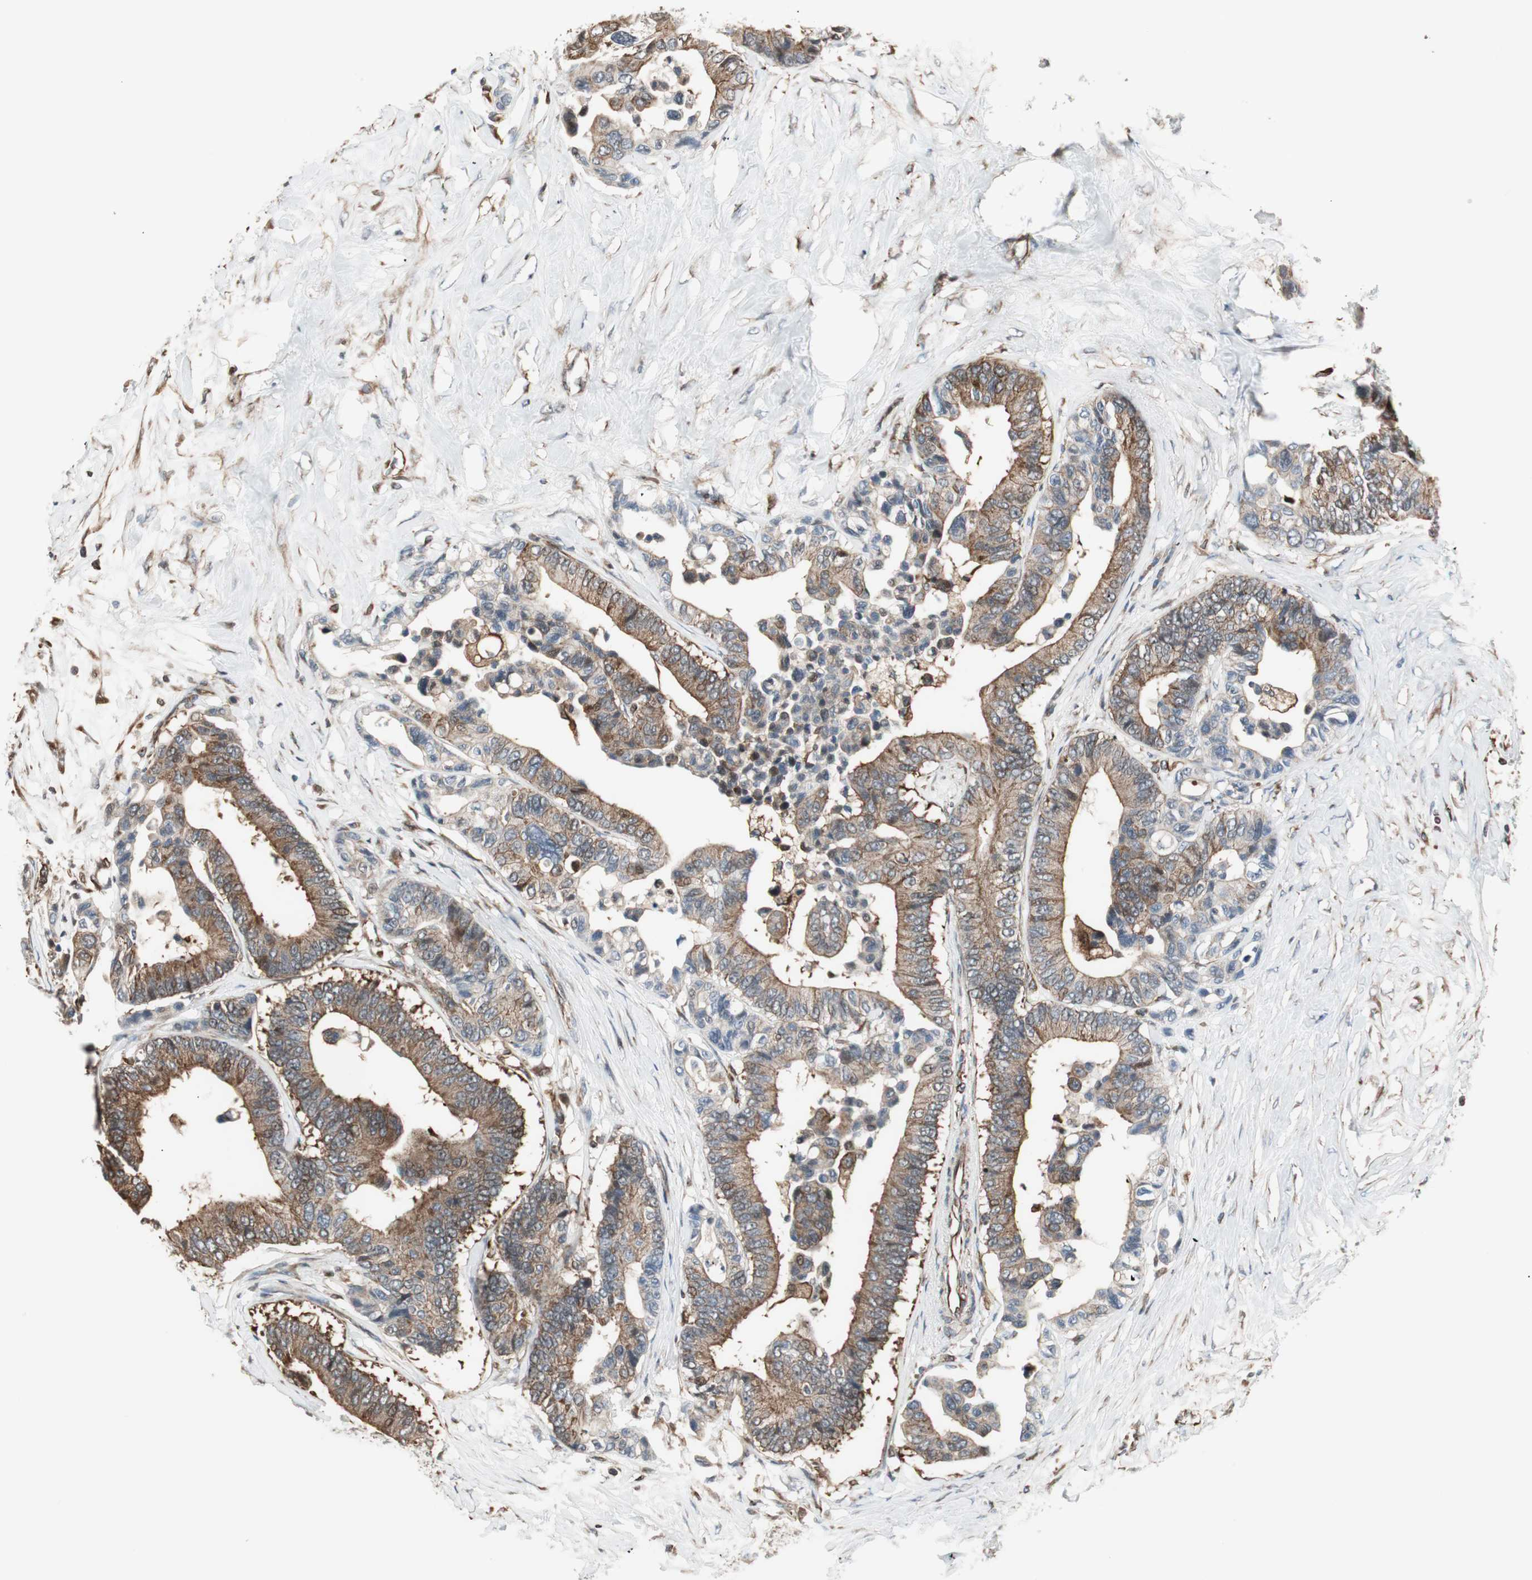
{"staining": {"intensity": "moderate", "quantity": ">75%", "location": "cytoplasmic/membranous"}, "tissue": "colorectal cancer", "cell_type": "Tumor cells", "image_type": "cancer", "snomed": [{"axis": "morphology", "description": "Normal tissue, NOS"}, {"axis": "morphology", "description": "Adenocarcinoma, NOS"}, {"axis": "topography", "description": "Colon"}], "caption": "The image demonstrates staining of adenocarcinoma (colorectal), revealing moderate cytoplasmic/membranous protein staining (brown color) within tumor cells.", "gene": "MAD2L2", "patient": {"sex": "male", "age": 82}}